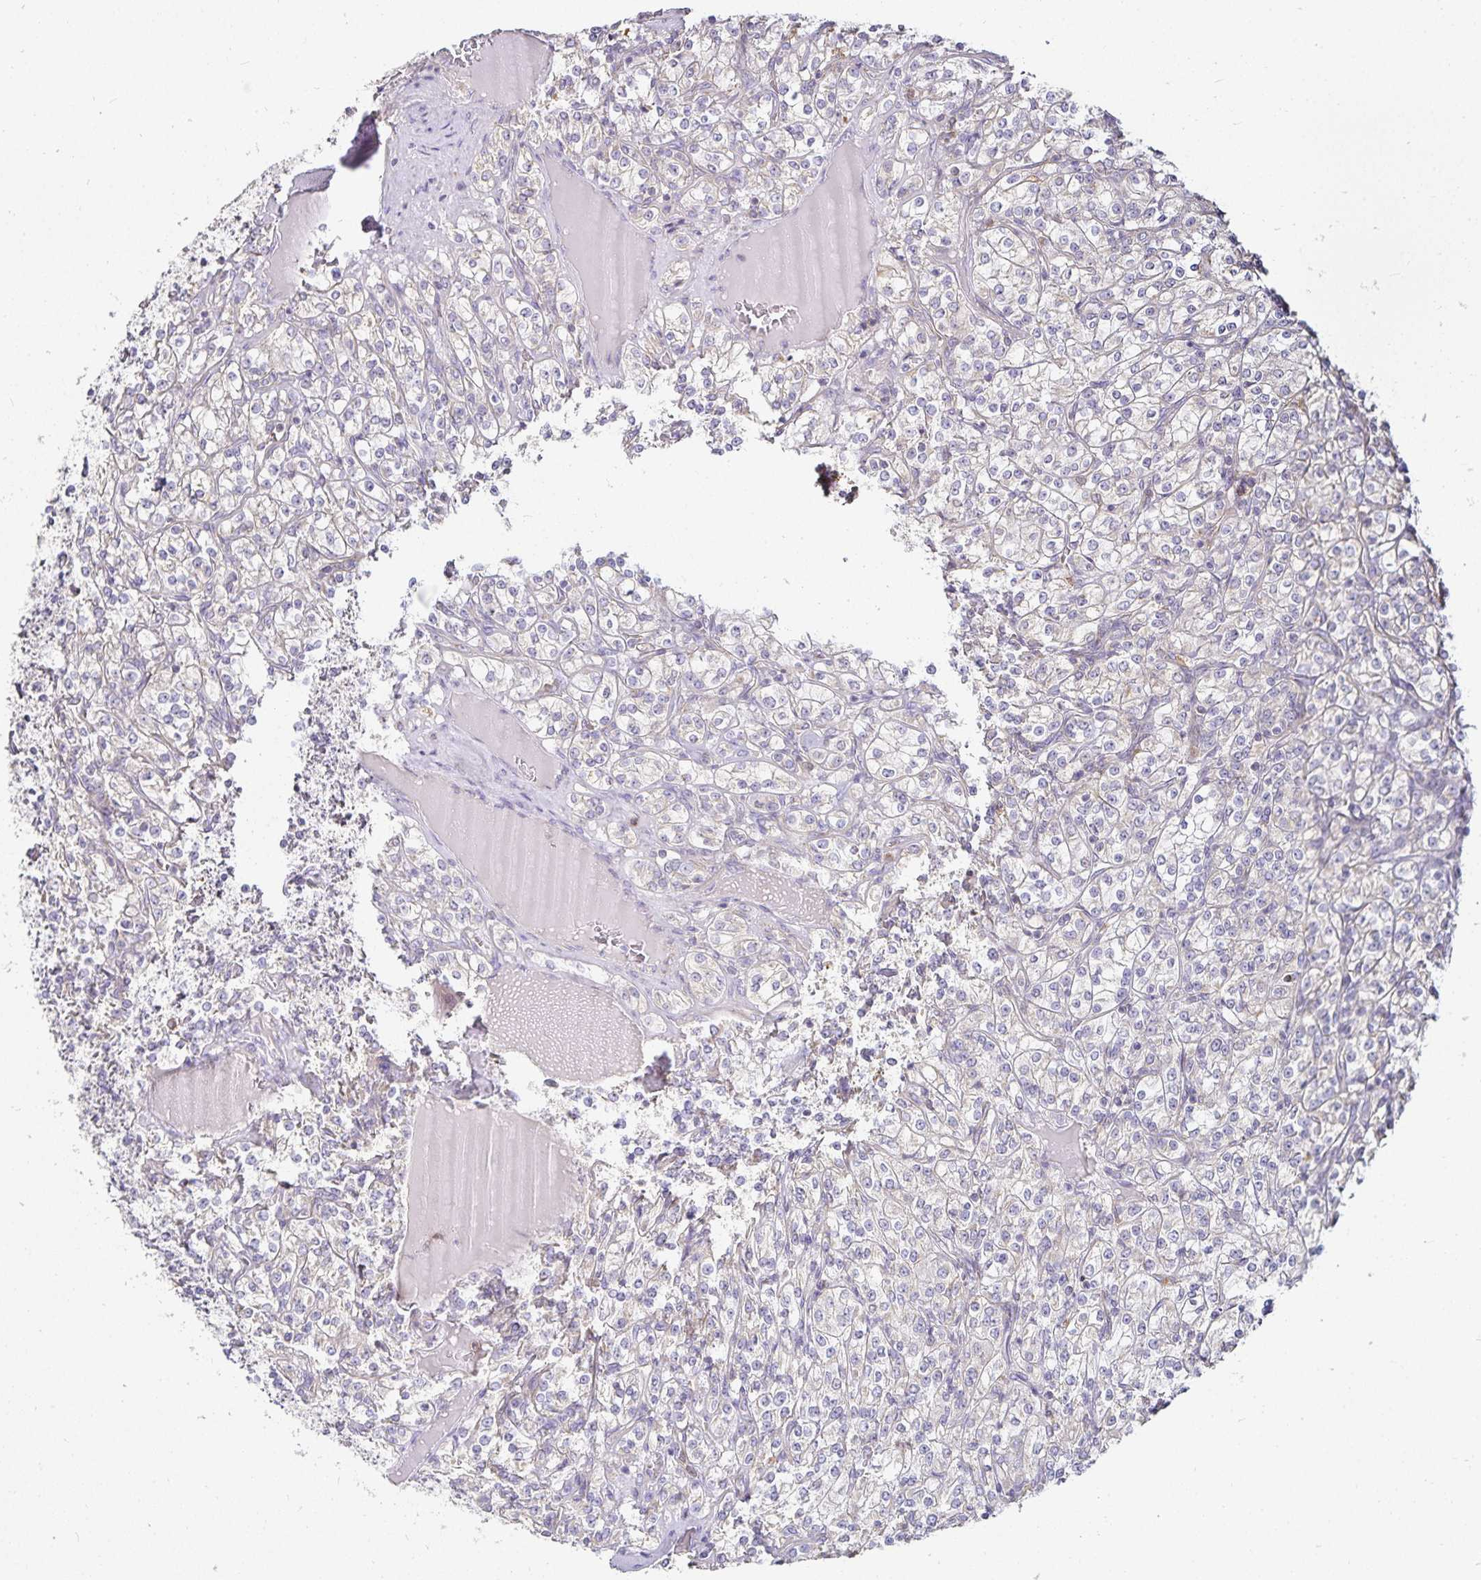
{"staining": {"intensity": "negative", "quantity": "none", "location": "none"}, "tissue": "renal cancer", "cell_type": "Tumor cells", "image_type": "cancer", "snomed": [{"axis": "morphology", "description": "Adenocarcinoma, NOS"}, {"axis": "topography", "description": "Kidney"}], "caption": "DAB (3,3'-diaminobenzidine) immunohistochemical staining of human renal cancer shows no significant positivity in tumor cells. (DAB IHC with hematoxylin counter stain).", "gene": "GP2", "patient": {"sex": "male", "age": 77}}